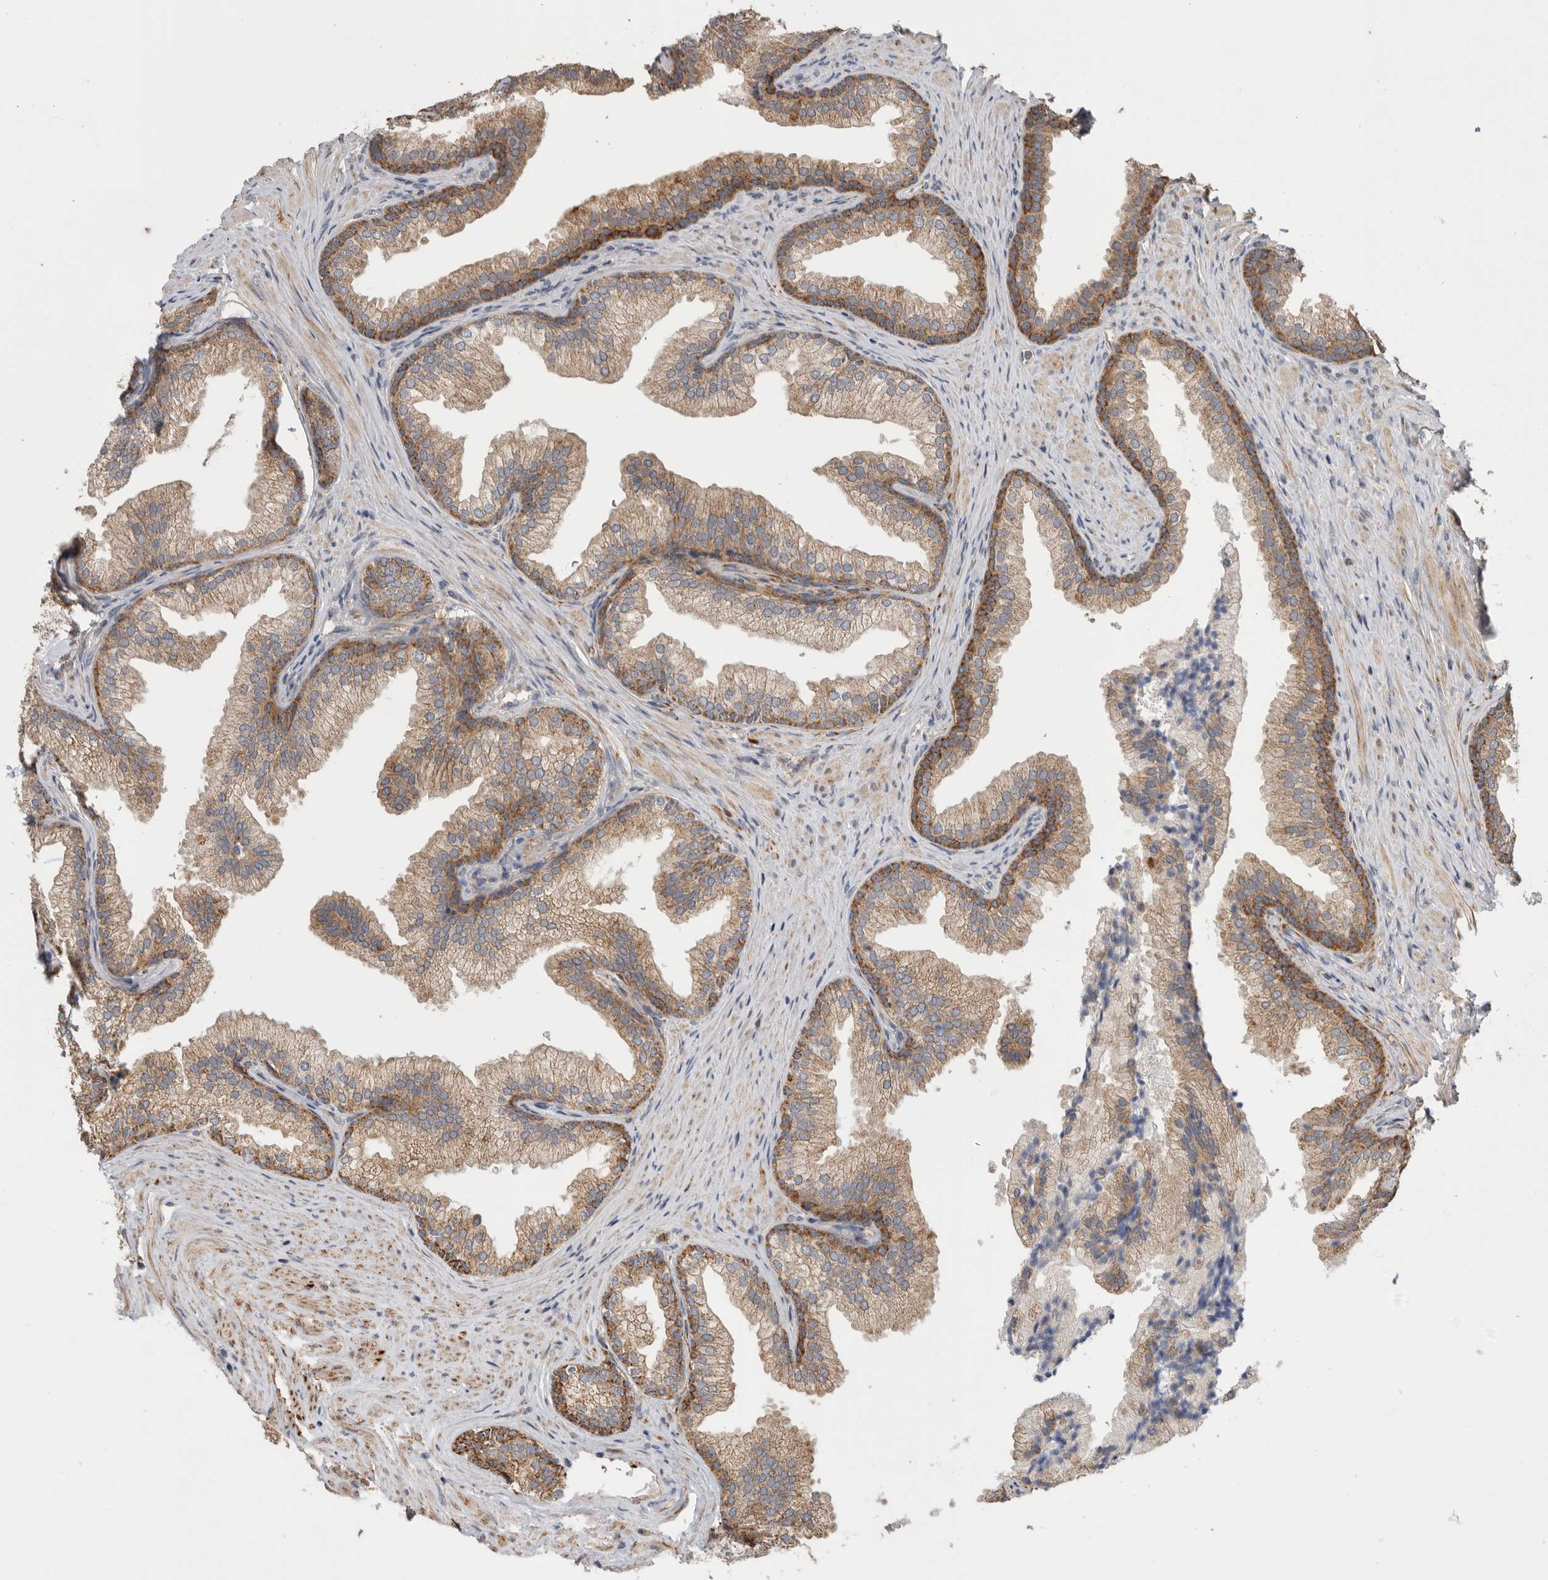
{"staining": {"intensity": "moderate", "quantity": ">75%", "location": "cytoplasmic/membranous"}, "tissue": "prostate", "cell_type": "Glandular cells", "image_type": "normal", "snomed": [{"axis": "morphology", "description": "Normal tissue, NOS"}, {"axis": "topography", "description": "Prostate"}], "caption": "A medium amount of moderate cytoplasmic/membranous positivity is appreciated in approximately >75% of glandular cells in unremarkable prostate.", "gene": "MTFR1L", "patient": {"sex": "male", "age": 76}}